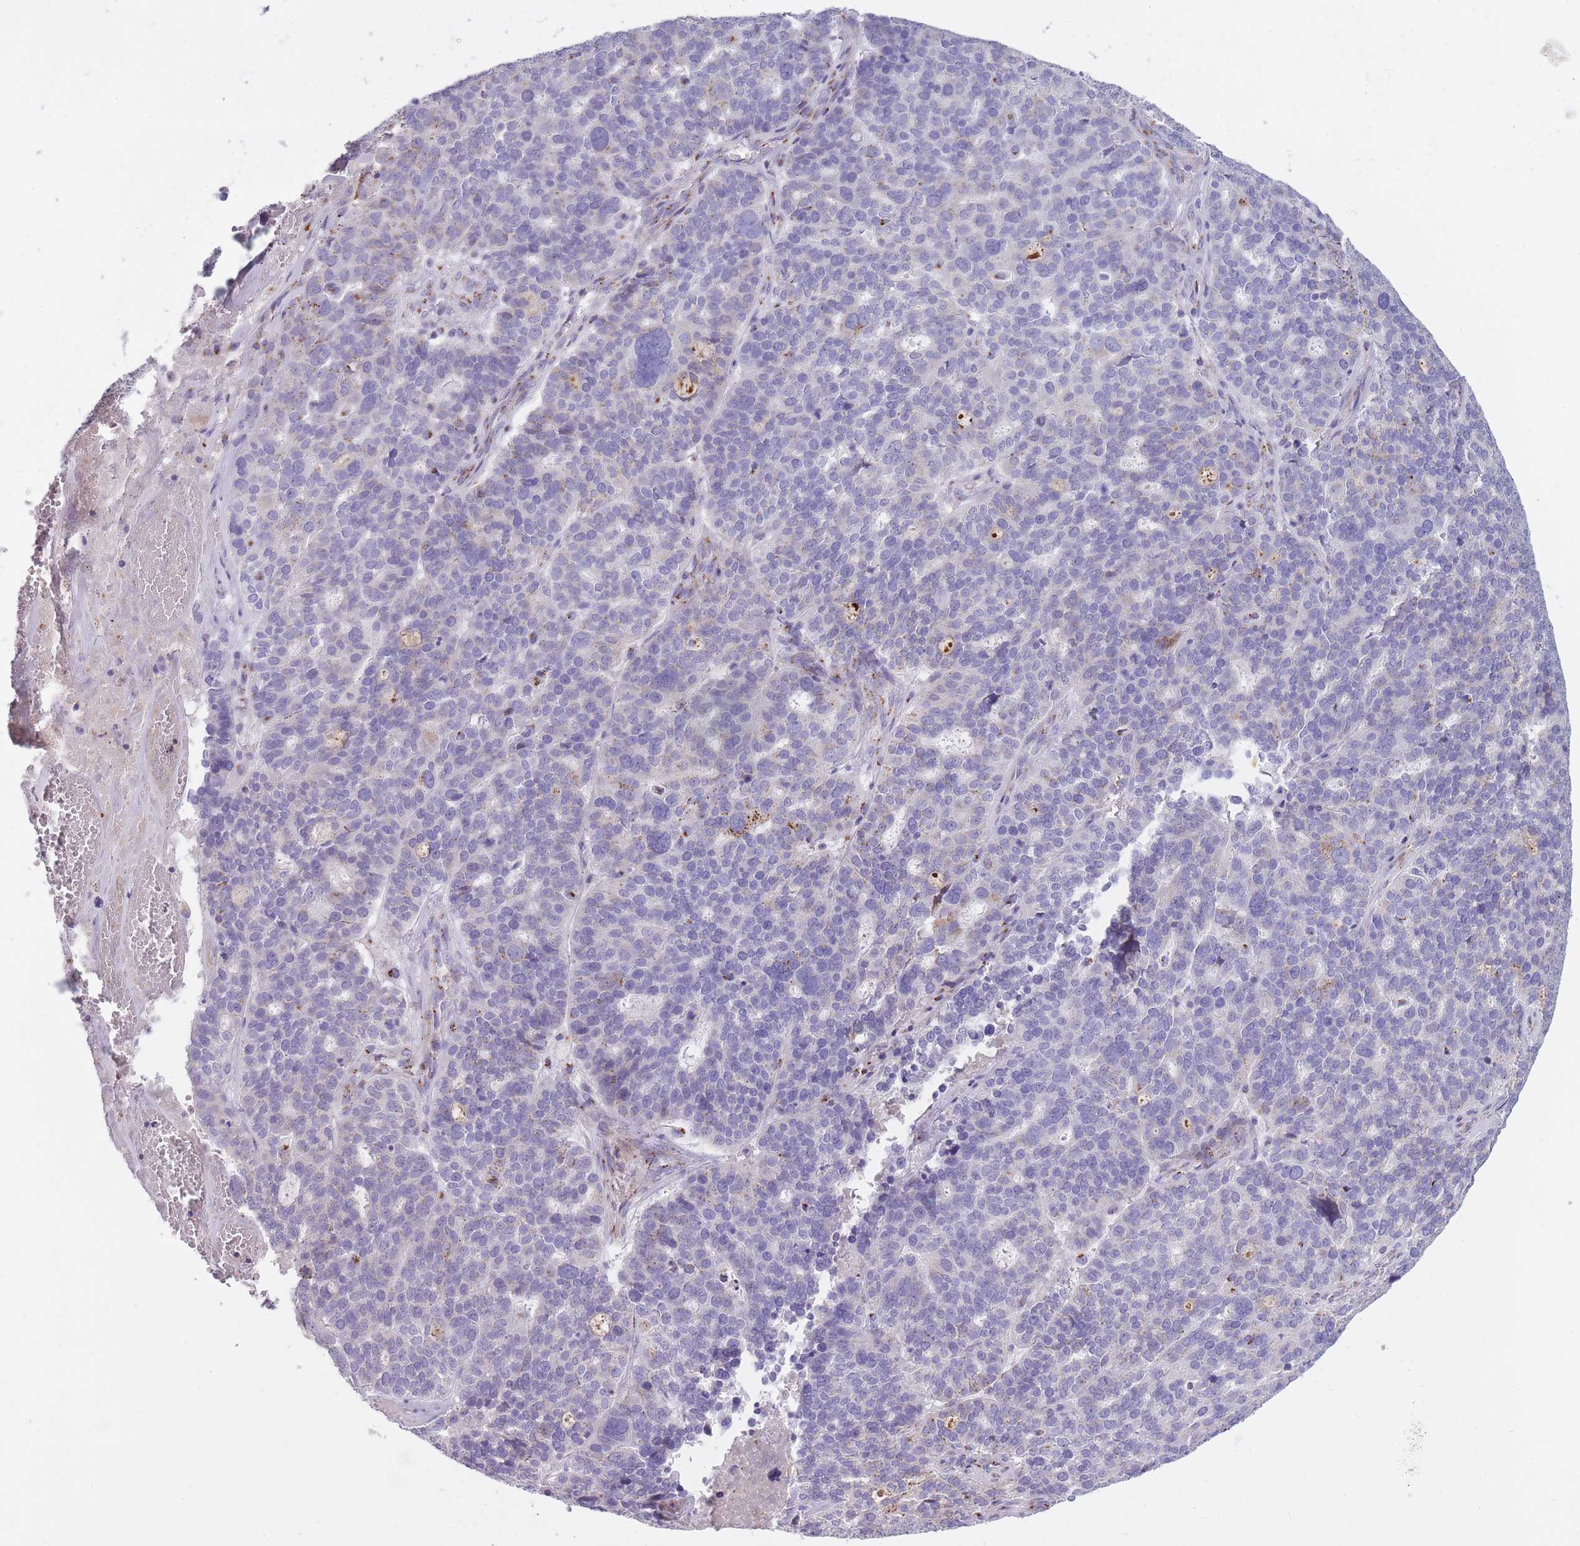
{"staining": {"intensity": "moderate", "quantity": "<25%", "location": "cytoplasmic/membranous"}, "tissue": "ovarian cancer", "cell_type": "Tumor cells", "image_type": "cancer", "snomed": [{"axis": "morphology", "description": "Cystadenocarcinoma, serous, NOS"}, {"axis": "topography", "description": "Ovary"}], "caption": "This micrograph shows immunohistochemistry staining of serous cystadenocarcinoma (ovarian), with low moderate cytoplasmic/membranous staining in about <25% of tumor cells.", "gene": "B4GALT2", "patient": {"sex": "female", "age": 59}}